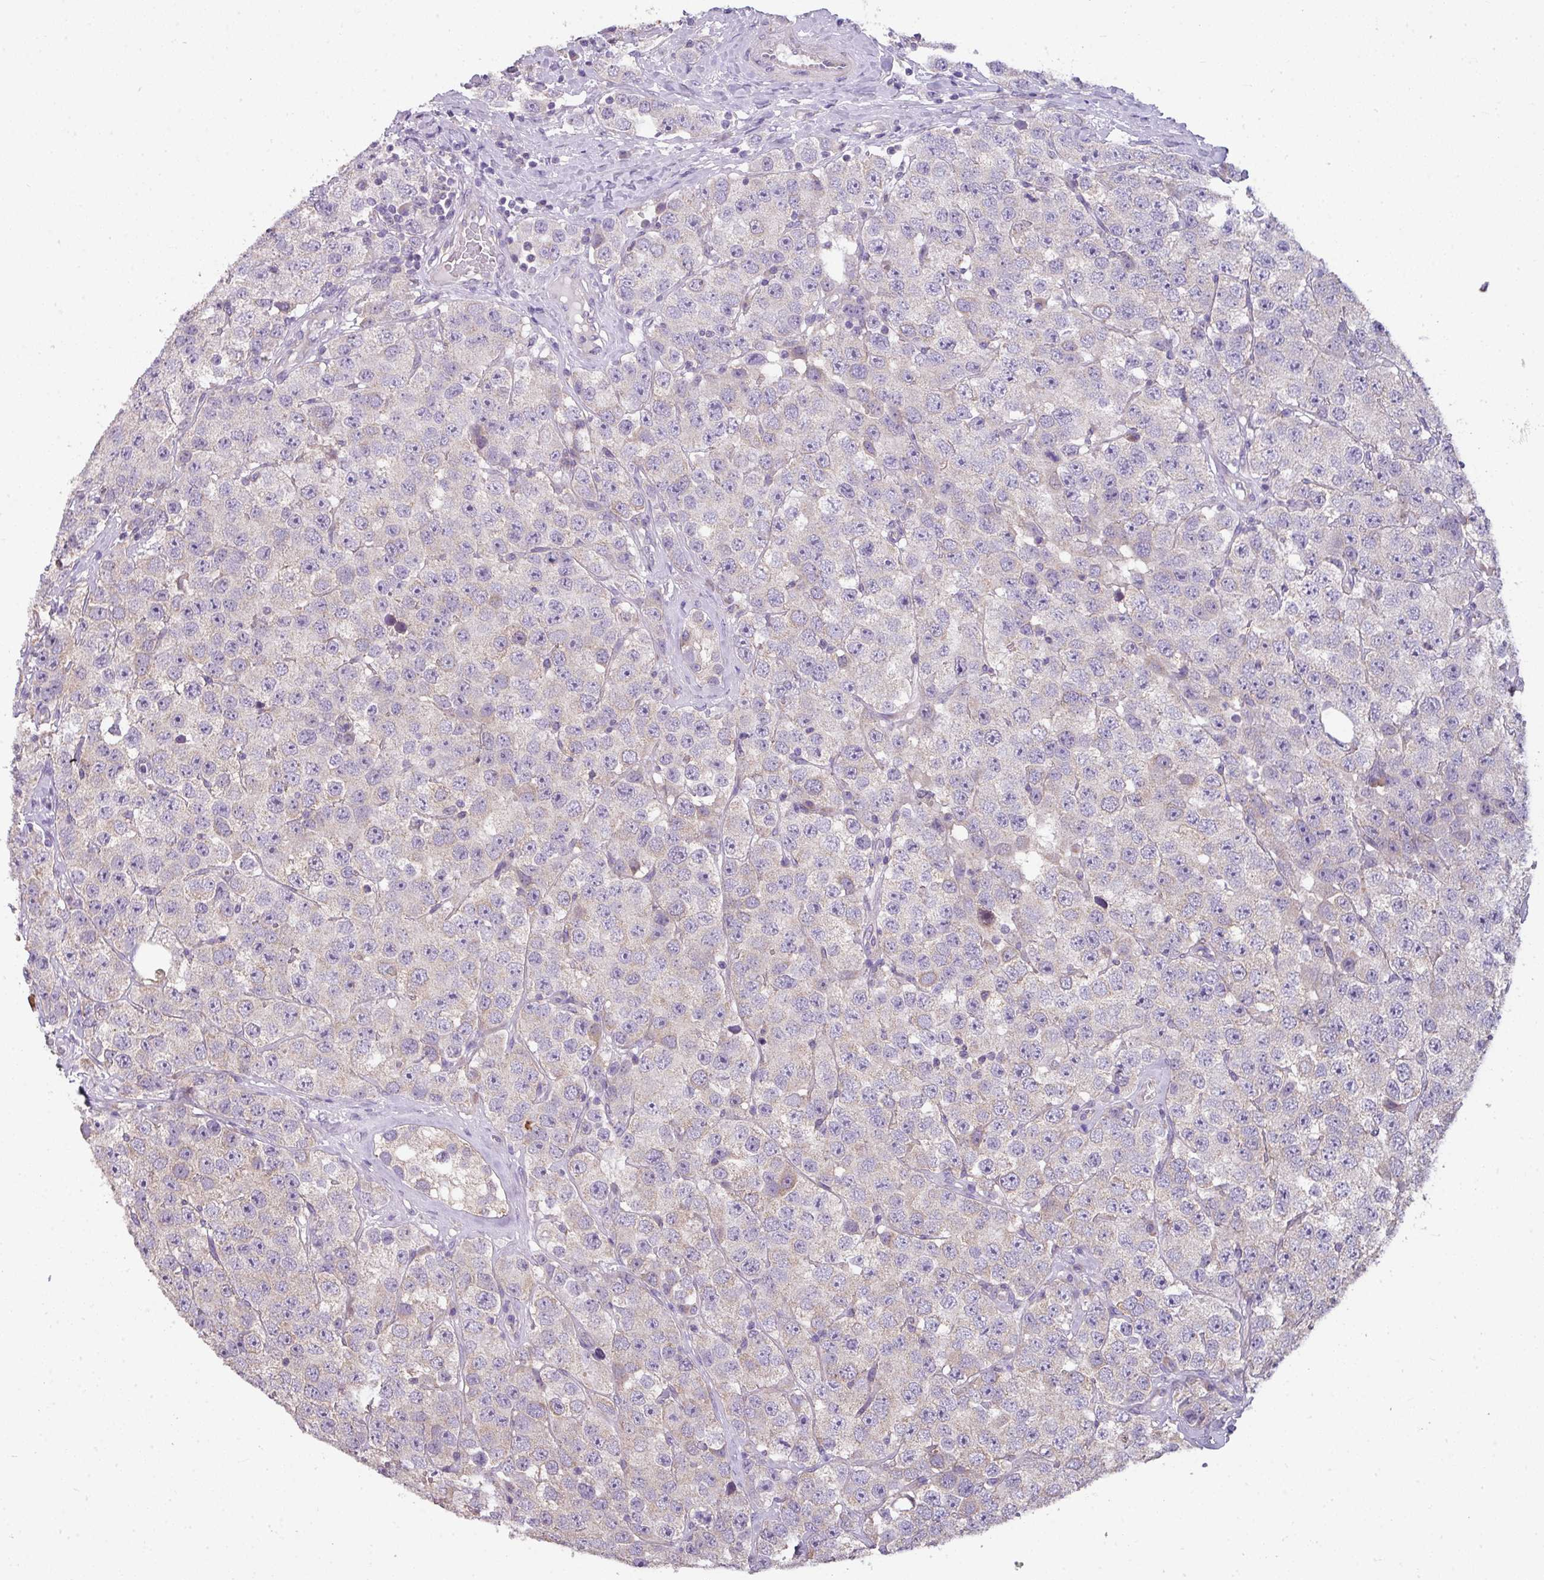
{"staining": {"intensity": "negative", "quantity": "none", "location": "none"}, "tissue": "testis cancer", "cell_type": "Tumor cells", "image_type": "cancer", "snomed": [{"axis": "morphology", "description": "Seminoma, NOS"}, {"axis": "topography", "description": "Testis"}], "caption": "IHC of human testis cancer (seminoma) reveals no staining in tumor cells. (Brightfield microscopy of DAB (3,3'-diaminobenzidine) immunohistochemistry (IHC) at high magnification).", "gene": "PALS2", "patient": {"sex": "male", "age": 28}}